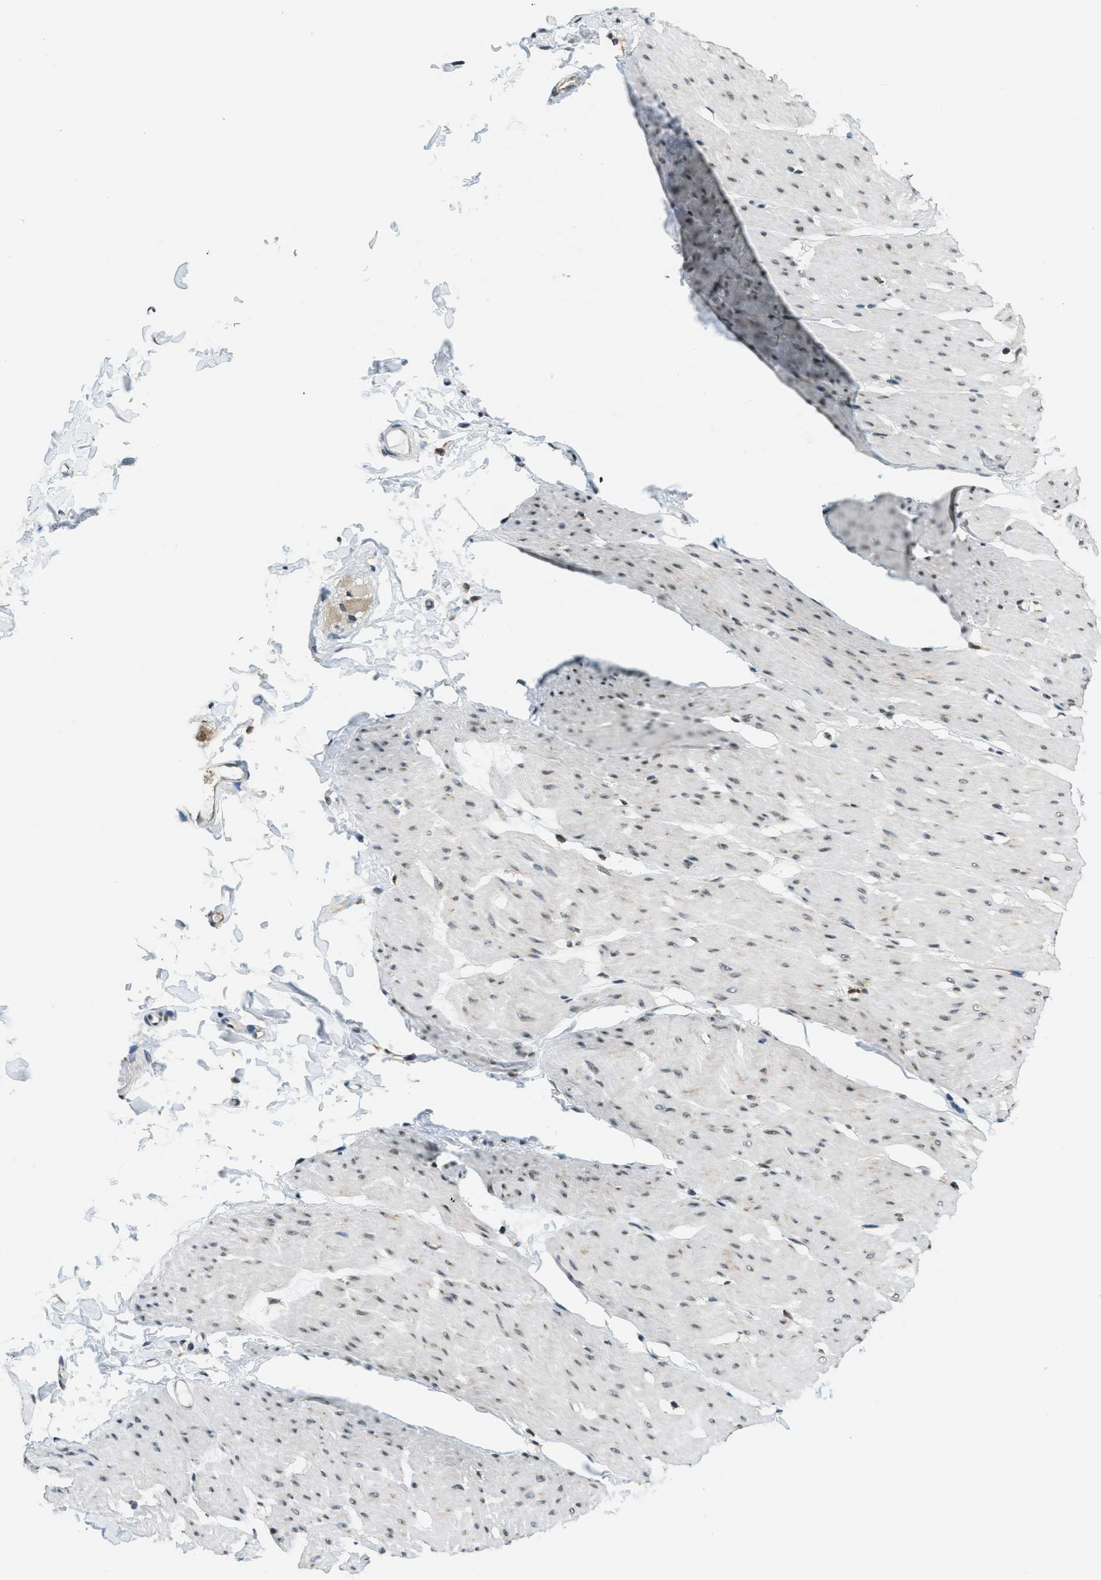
{"staining": {"intensity": "weak", "quantity": "<25%", "location": "nuclear"}, "tissue": "smooth muscle", "cell_type": "Smooth muscle cells", "image_type": "normal", "snomed": [{"axis": "morphology", "description": "Normal tissue, NOS"}, {"axis": "topography", "description": "Smooth muscle"}, {"axis": "topography", "description": "Colon"}], "caption": "Immunohistochemical staining of unremarkable human smooth muscle demonstrates no significant staining in smooth muscle cells. (DAB (3,3'-diaminobenzidine) immunohistochemistry (IHC), high magnification).", "gene": "RAB11FIP1", "patient": {"sex": "male", "age": 67}}